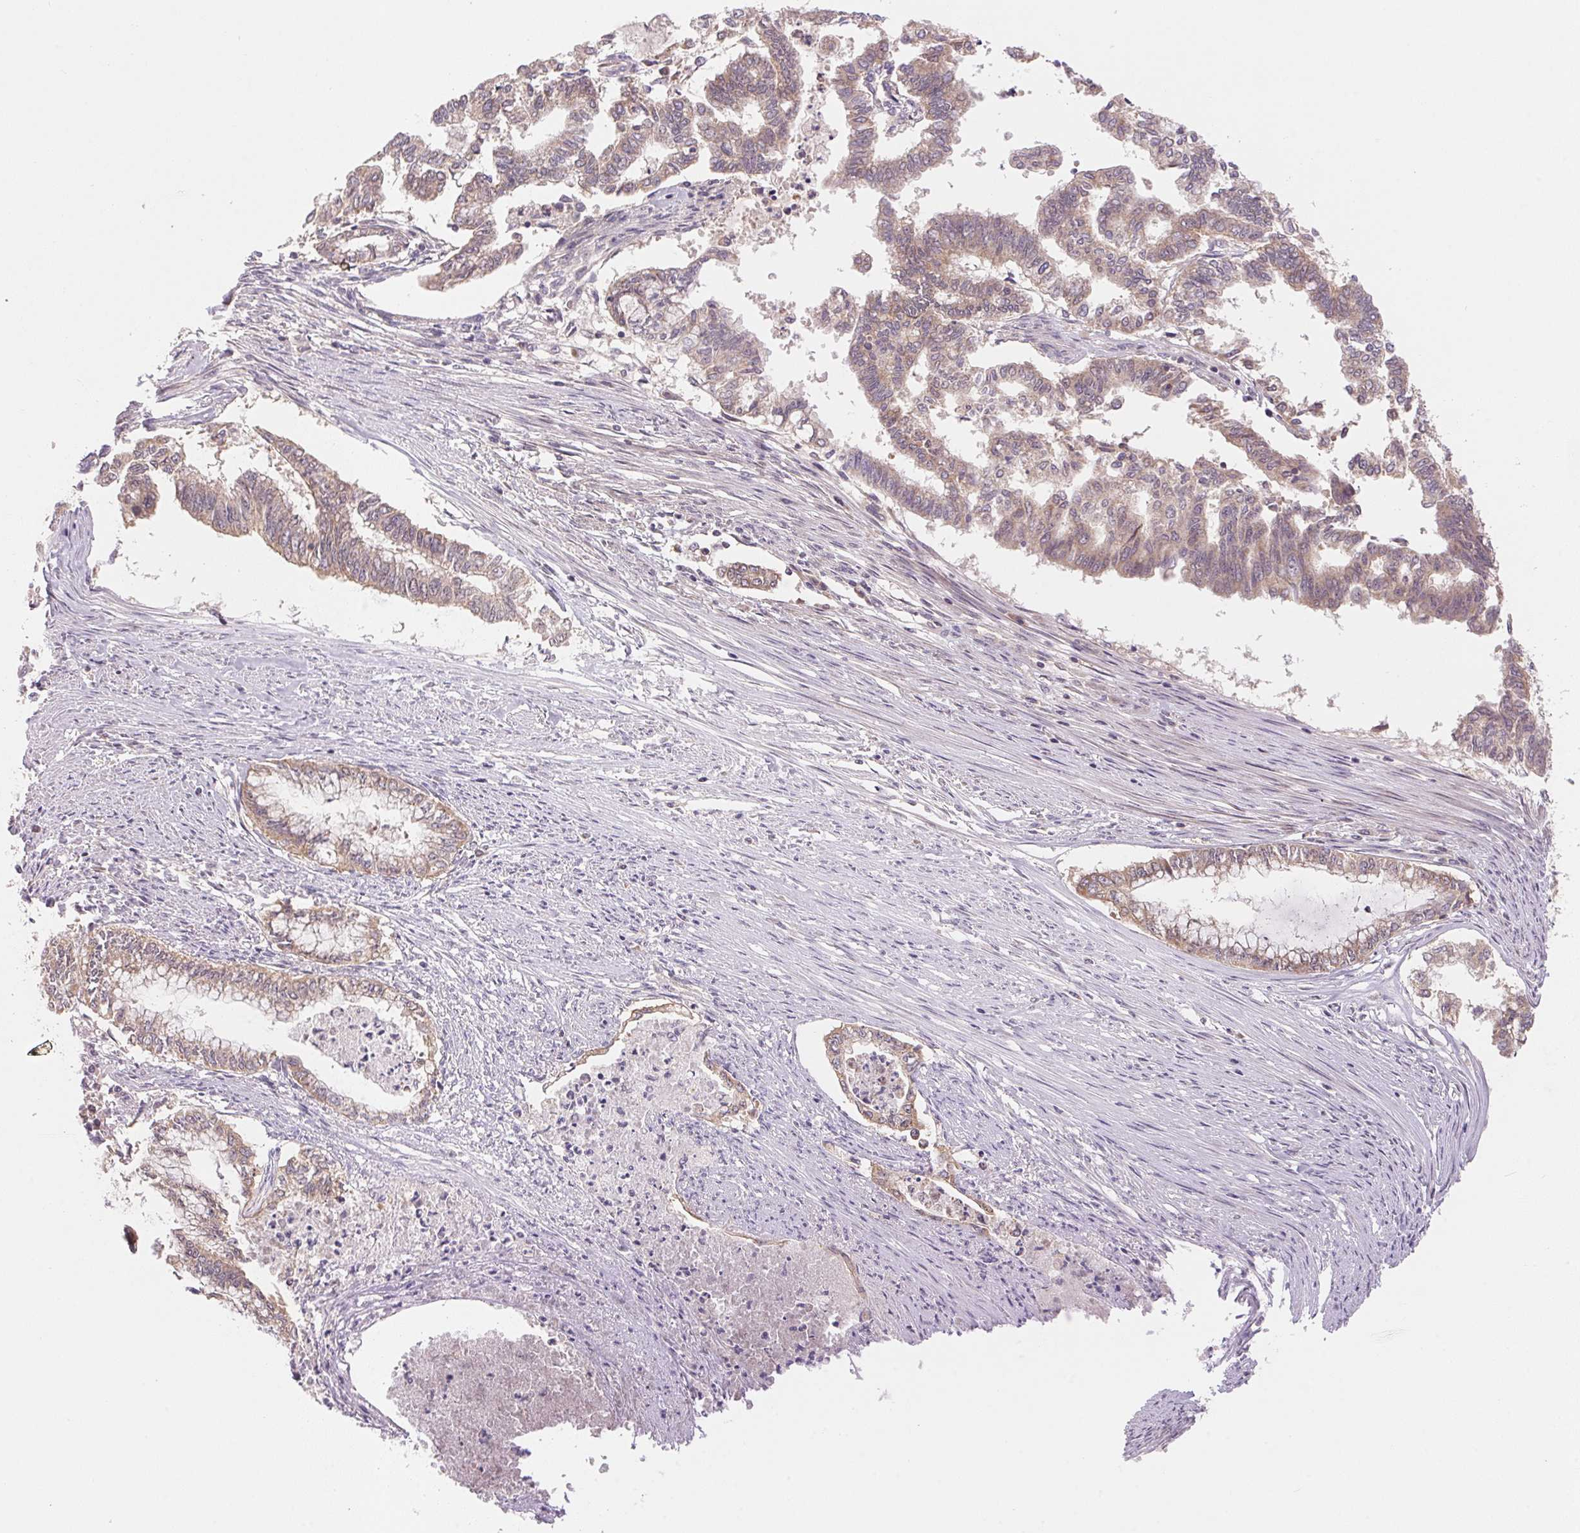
{"staining": {"intensity": "weak", "quantity": ">75%", "location": "cytoplasmic/membranous"}, "tissue": "endometrial cancer", "cell_type": "Tumor cells", "image_type": "cancer", "snomed": [{"axis": "morphology", "description": "Adenocarcinoma, NOS"}, {"axis": "topography", "description": "Endometrium"}], "caption": "Endometrial adenocarcinoma stained with DAB (3,3'-diaminobenzidine) IHC exhibits low levels of weak cytoplasmic/membranous staining in about >75% of tumor cells. The protein of interest is stained brown, and the nuclei are stained in blue (DAB (3,3'-diaminobenzidine) IHC with brightfield microscopy, high magnification).", "gene": "BNIP5", "patient": {"sex": "female", "age": 79}}